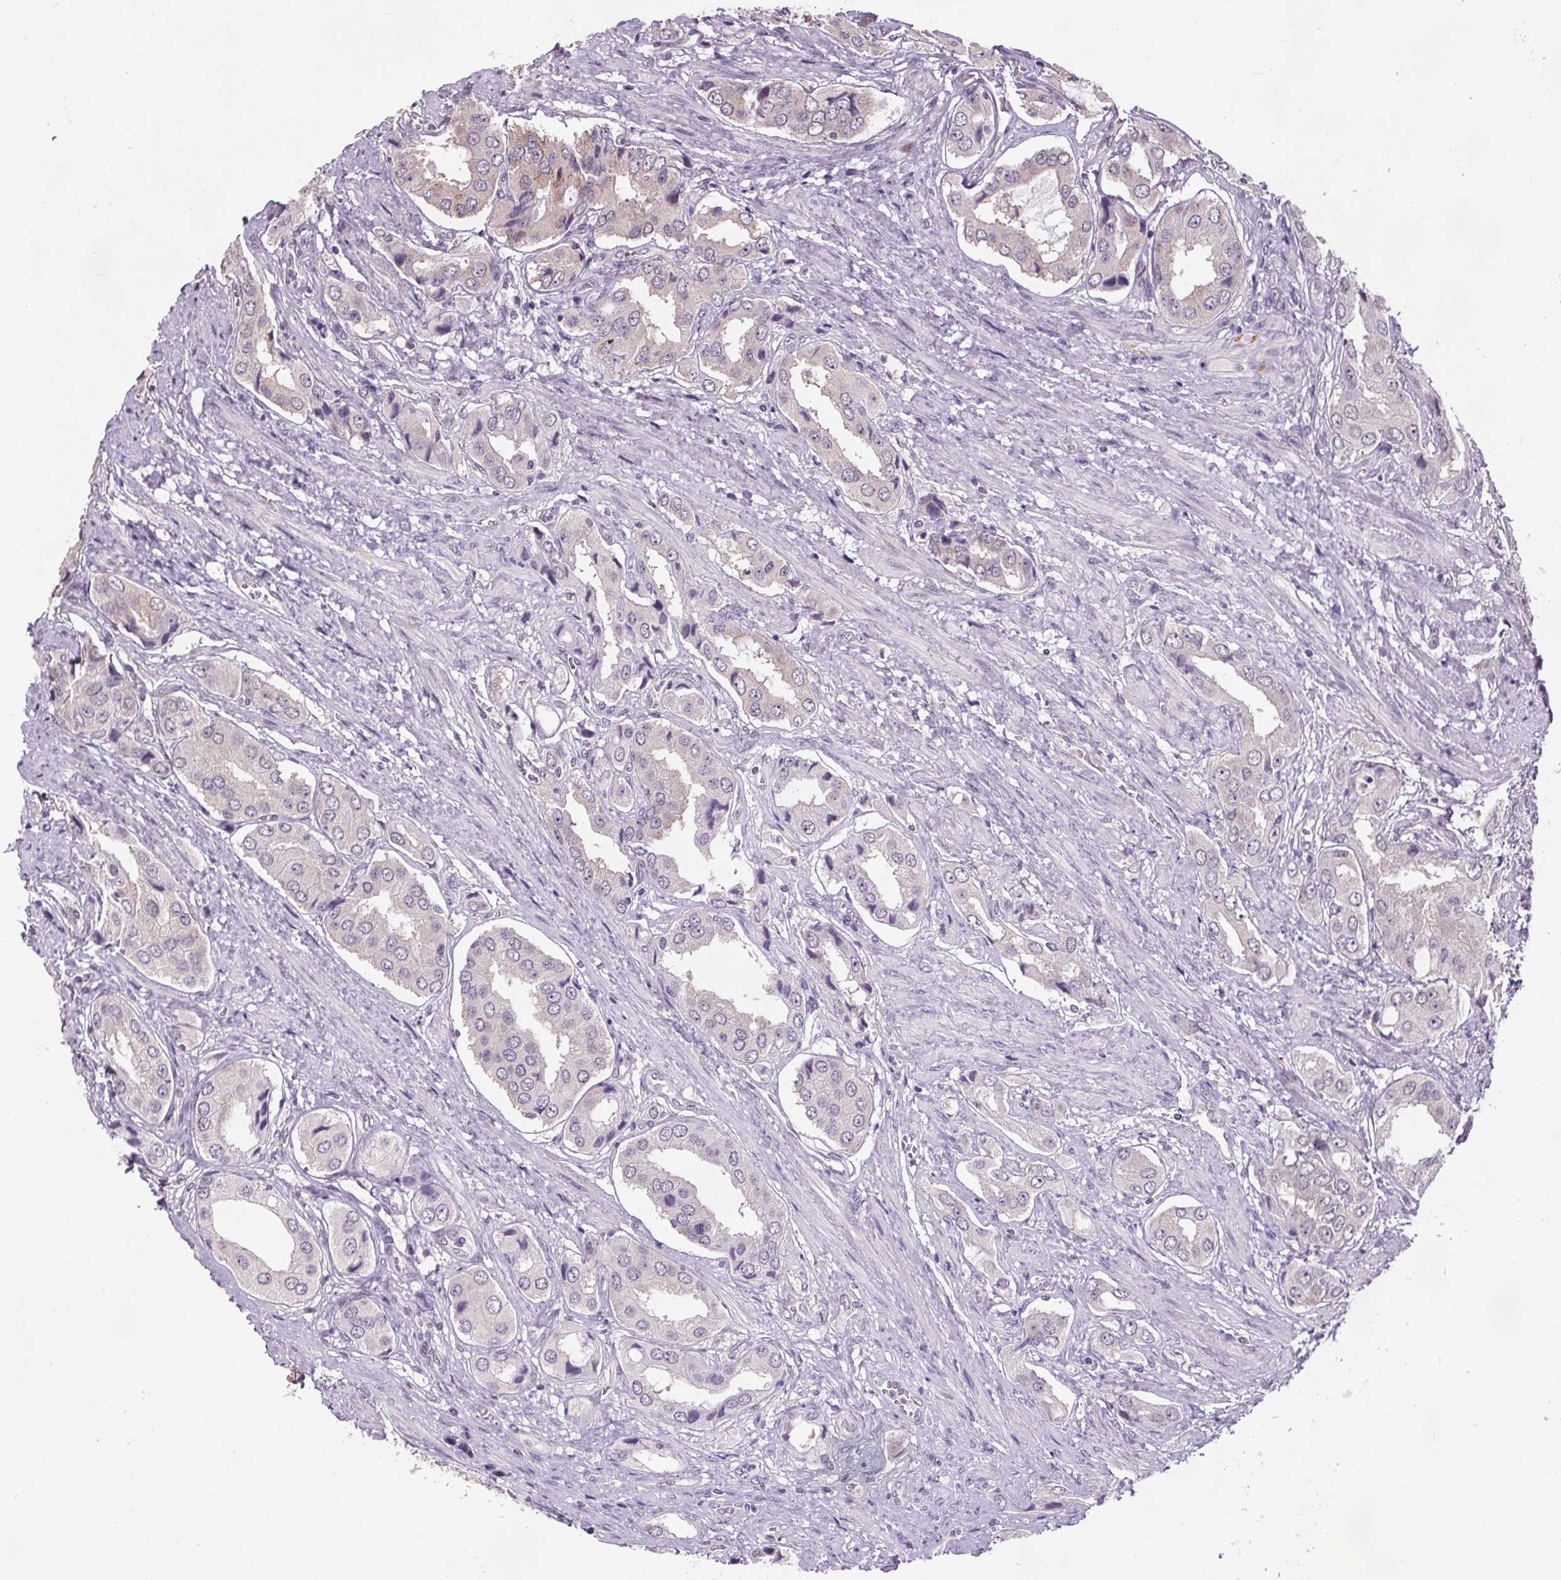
{"staining": {"intensity": "negative", "quantity": "none", "location": "none"}, "tissue": "prostate cancer", "cell_type": "Tumor cells", "image_type": "cancer", "snomed": [{"axis": "morphology", "description": "Adenocarcinoma, NOS"}, {"axis": "topography", "description": "Prostate"}], "caption": "Tumor cells are negative for brown protein staining in adenocarcinoma (prostate). Nuclei are stained in blue.", "gene": "SLC2A9", "patient": {"sex": "male", "age": 63}}